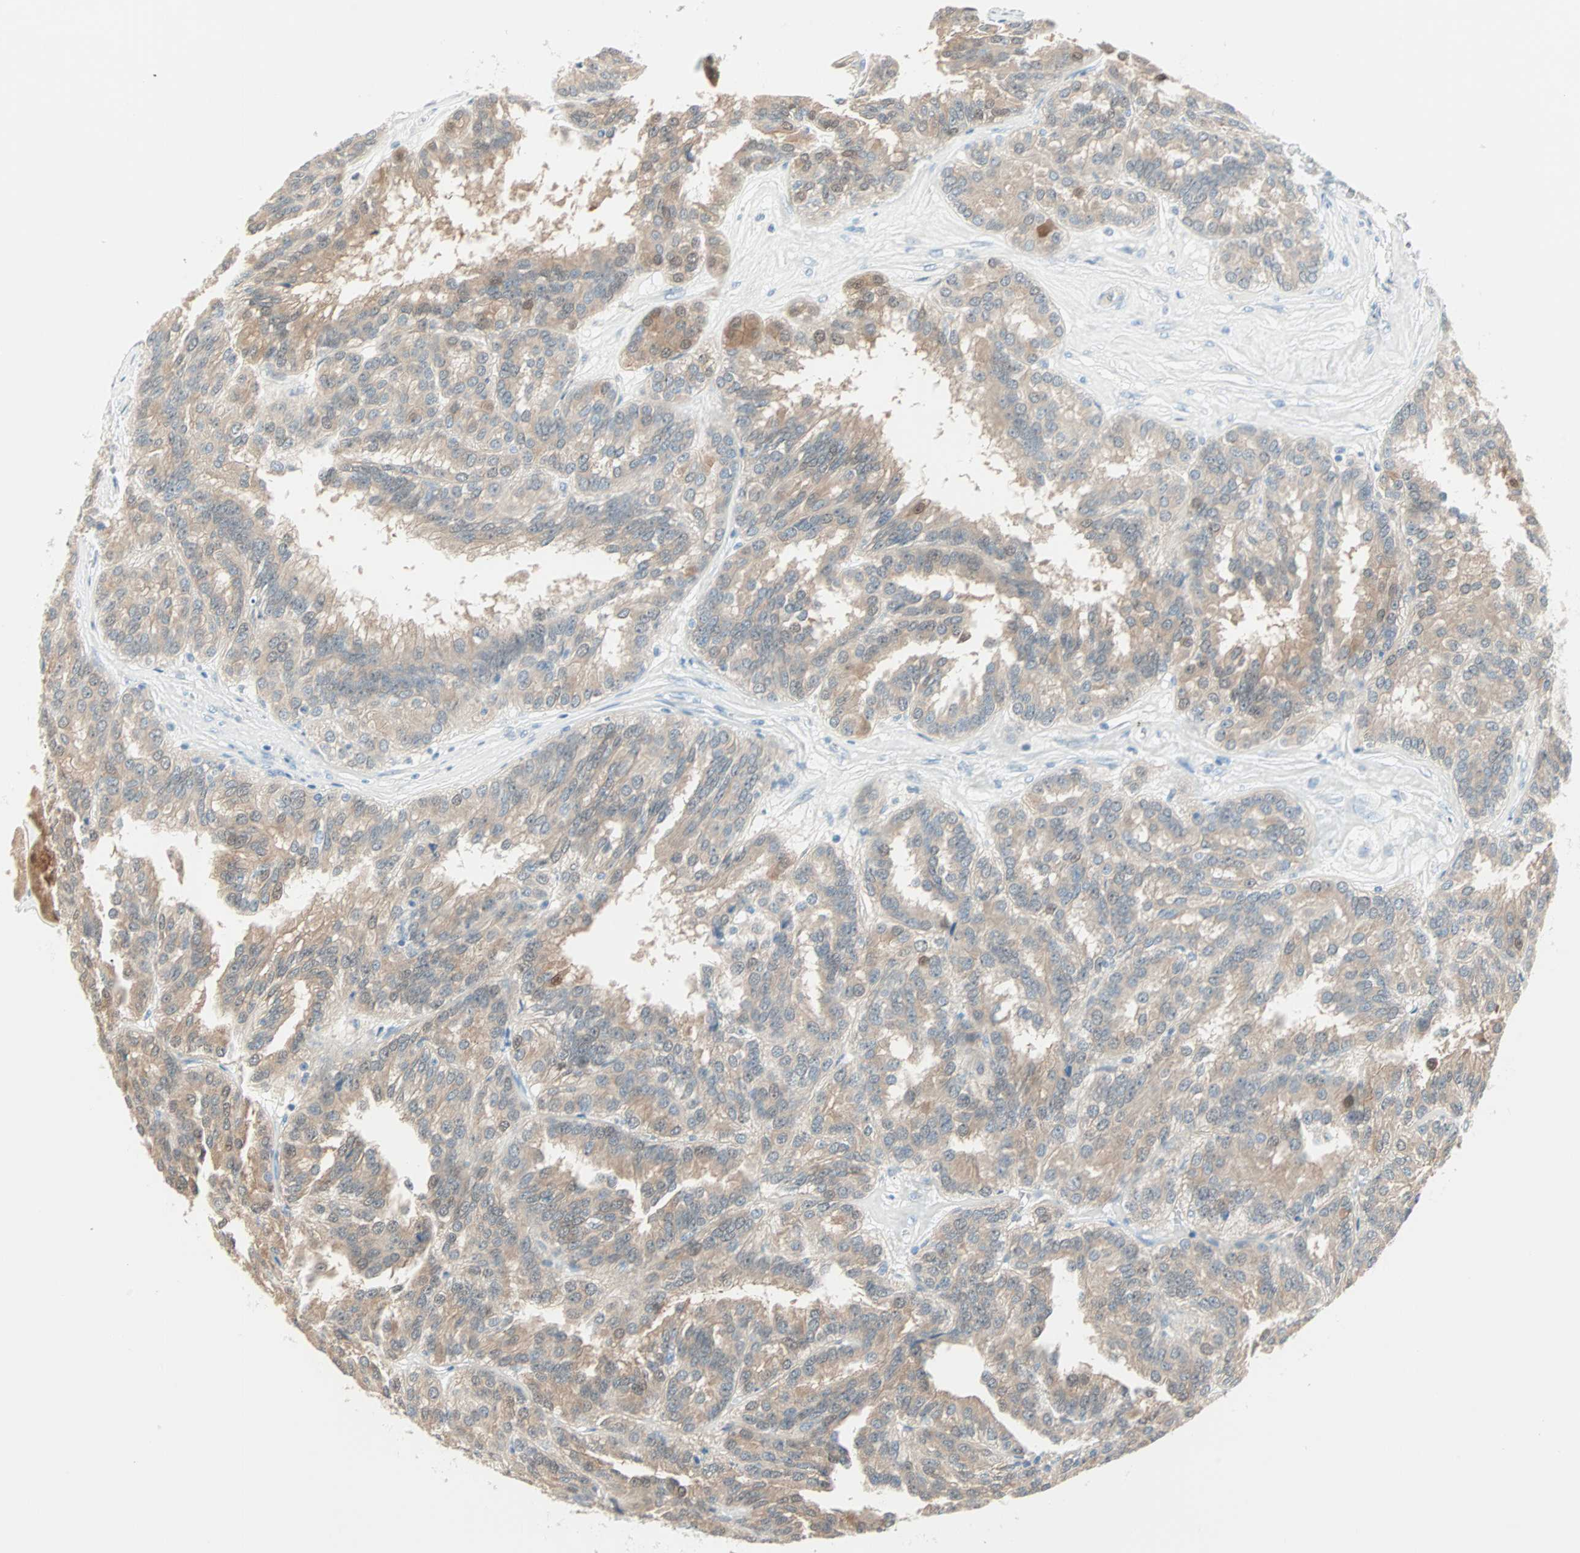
{"staining": {"intensity": "moderate", "quantity": ">75%", "location": "cytoplasmic/membranous"}, "tissue": "renal cancer", "cell_type": "Tumor cells", "image_type": "cancer", "snomed": [{"axis": "morphology", "description": "Adenocarcinoma, NOS"}, {"axis": "topography", "description": "Kidney"}], "caption": "The photomicrograph reveals staining of renal cancer (adenocarcinoma), revealing moderate cytoplasmic/membranous protein expression (brown color) within tumor cells.", "gene": "SULT1C2", "patient": {"sex": "male", "age": 46}}